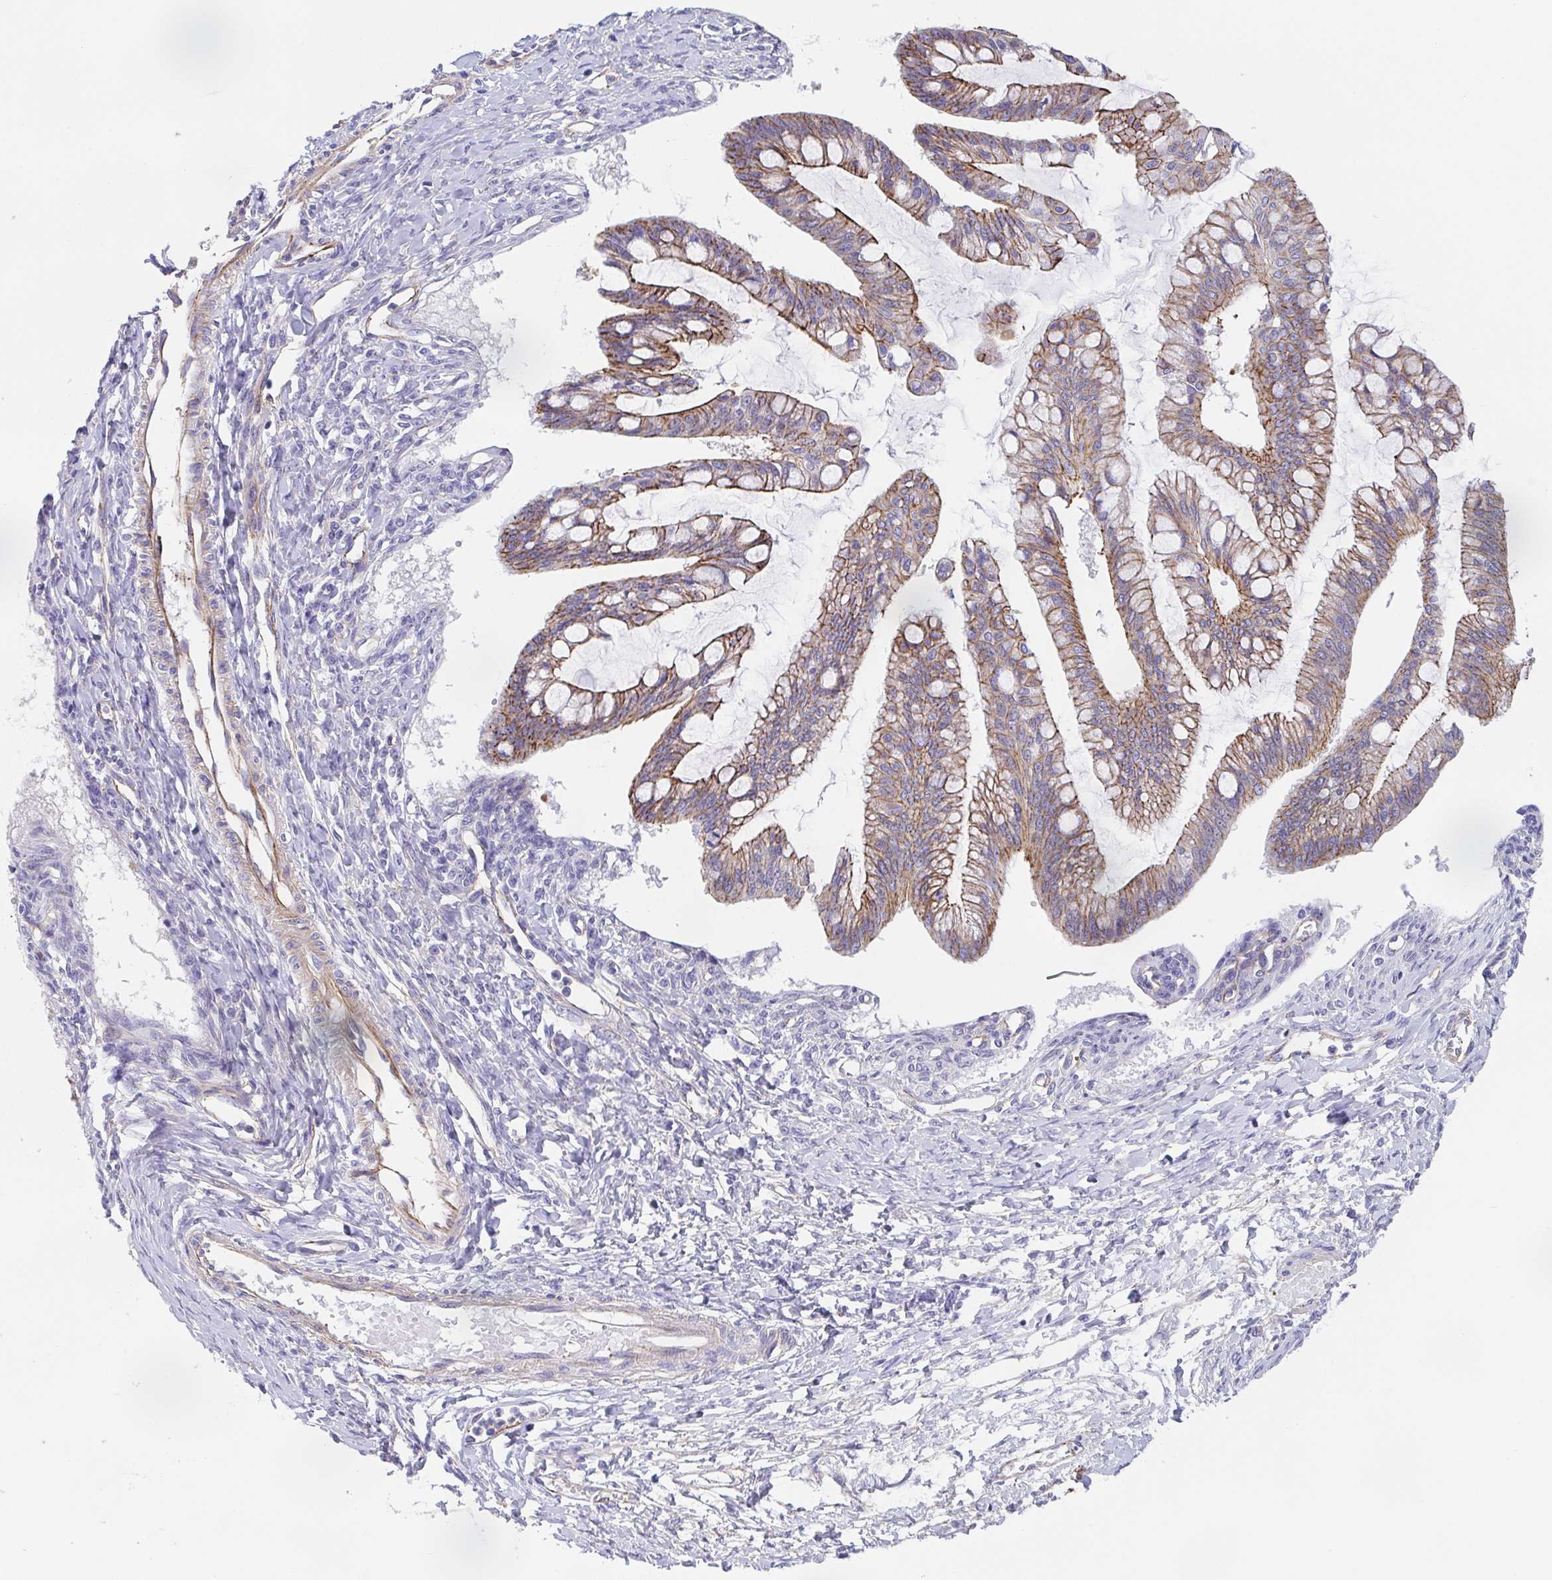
{"staining": {"intensity": "moderate", "quantity": ">75%", "location": "cytoplasmic/membranous"}, "tissue": "ovarian cancer", "cell_type": "Tumor cells", "image_type": "cancer", "snomed": [{"axis": "morphology", "description": "Cystadenocarcinoma, mucinous, NOS"}, {"axis": "topography", "description": "Ovary"}], "caption": "Mucinous cystadenocarcinoma (ovarian) was stained to show a protein in brown. There is medium levels of moderate cytoplasmic/membranous positivity in about >75% of tumor cells.", "gene": "TRAM2", "patient": {"sex": "female", "age": 73}}